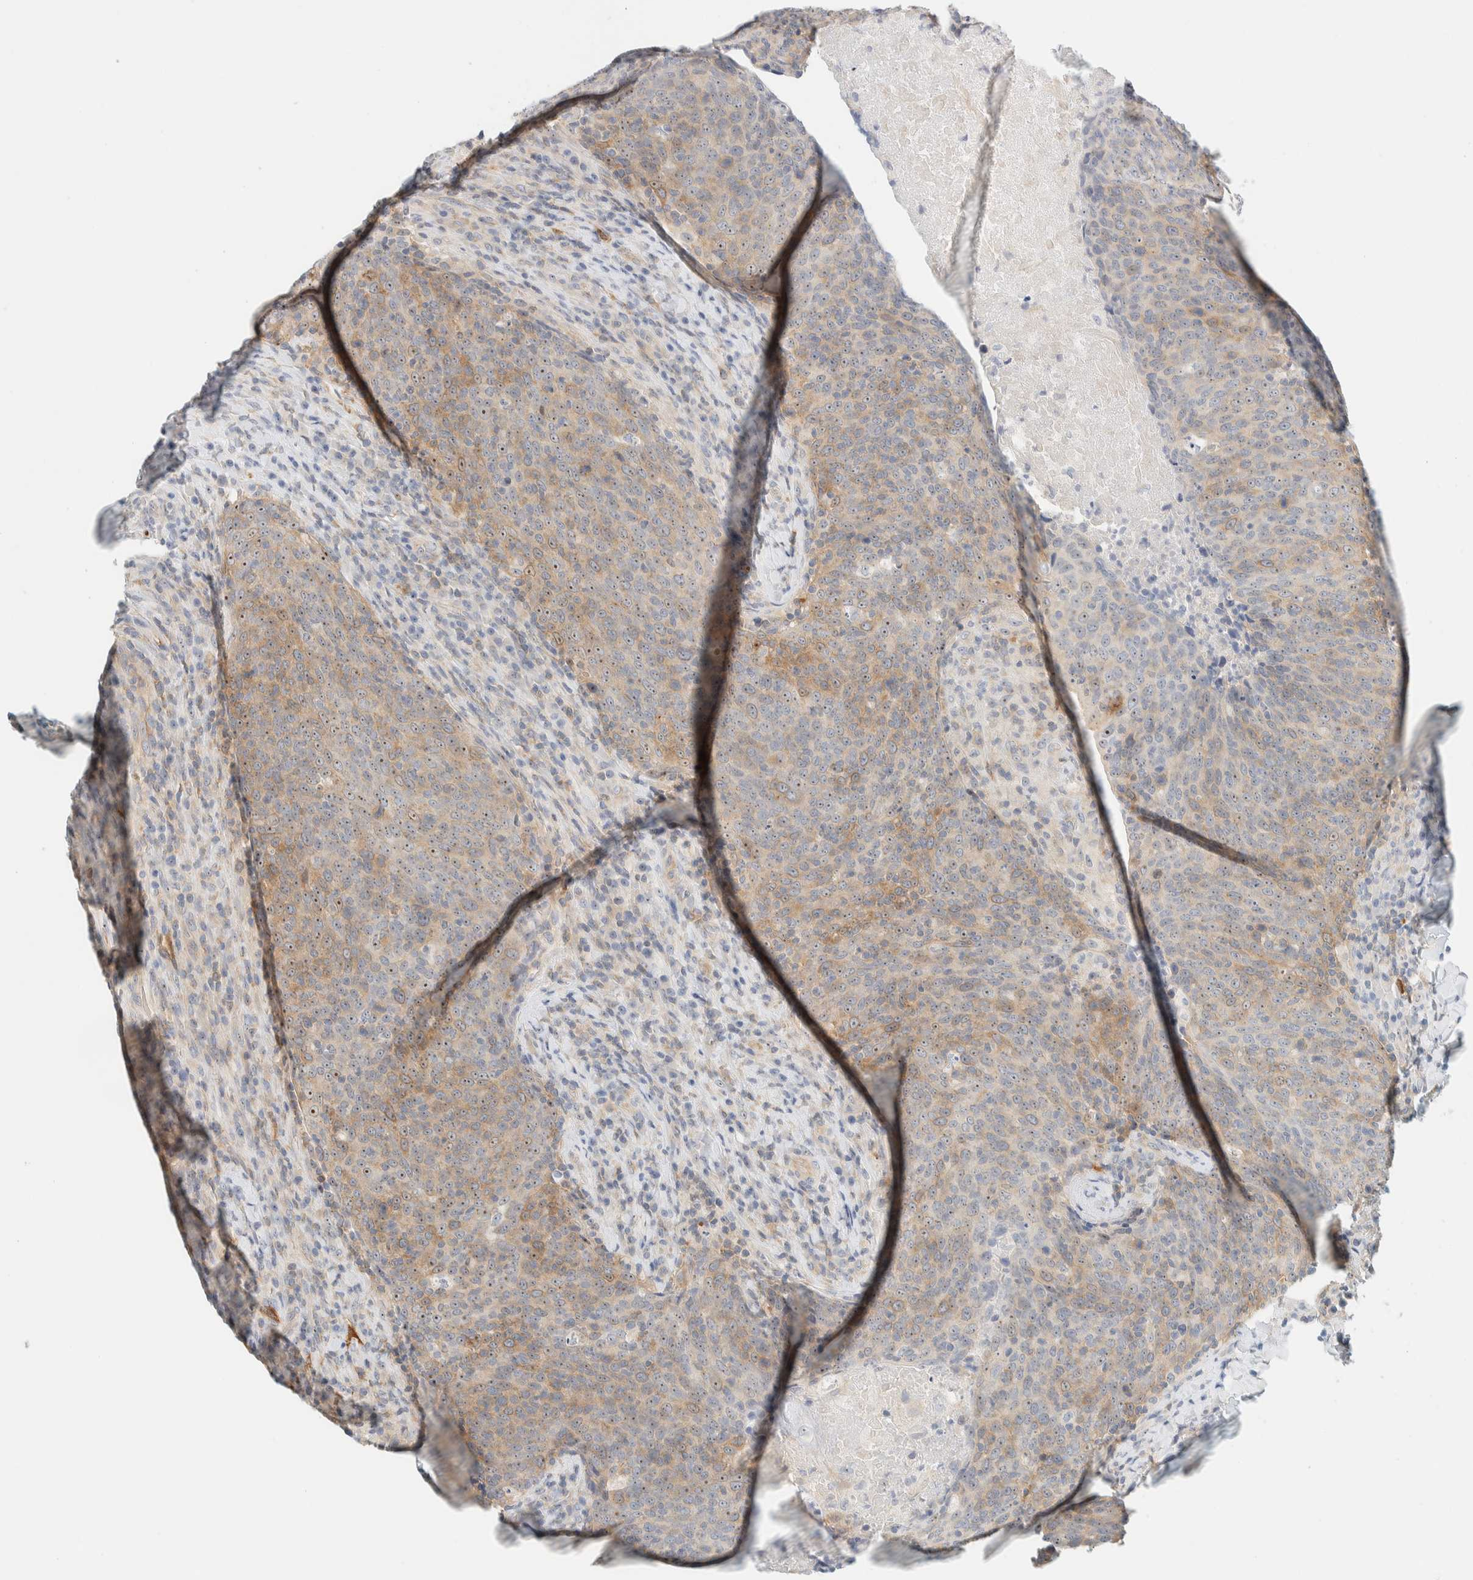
{"staining": {"intensity": "moderate", "quantity": "25%-75%", "location": "cytoplasmic/membranous,nuclear"}, "tissue": "head and neck cancer", "cell_type": "Tumor cells", "image_type": "cancer", "snomed": [{"axis": "morphology", "description": "Squamous cell carcinoma, NOS"}, {"axis": "morphology", "description": "Squamous cell carcinoma, metastatic, NOS"}, {"axis": "topography", "description": "Lymph node"}, {"axis": "topography", "description": "Head-Neck"}], "caption": "Protein positivity by IHC demonstrates moderate cytoplasmic/membranous and nuclear positivity in approximately 25%-75% of tumor cells in head and neck cancer. (IHC, brightfield microscopy, high magnification).", "gene": "NDE1", "patient": {"sex": "male", "age": 62}}